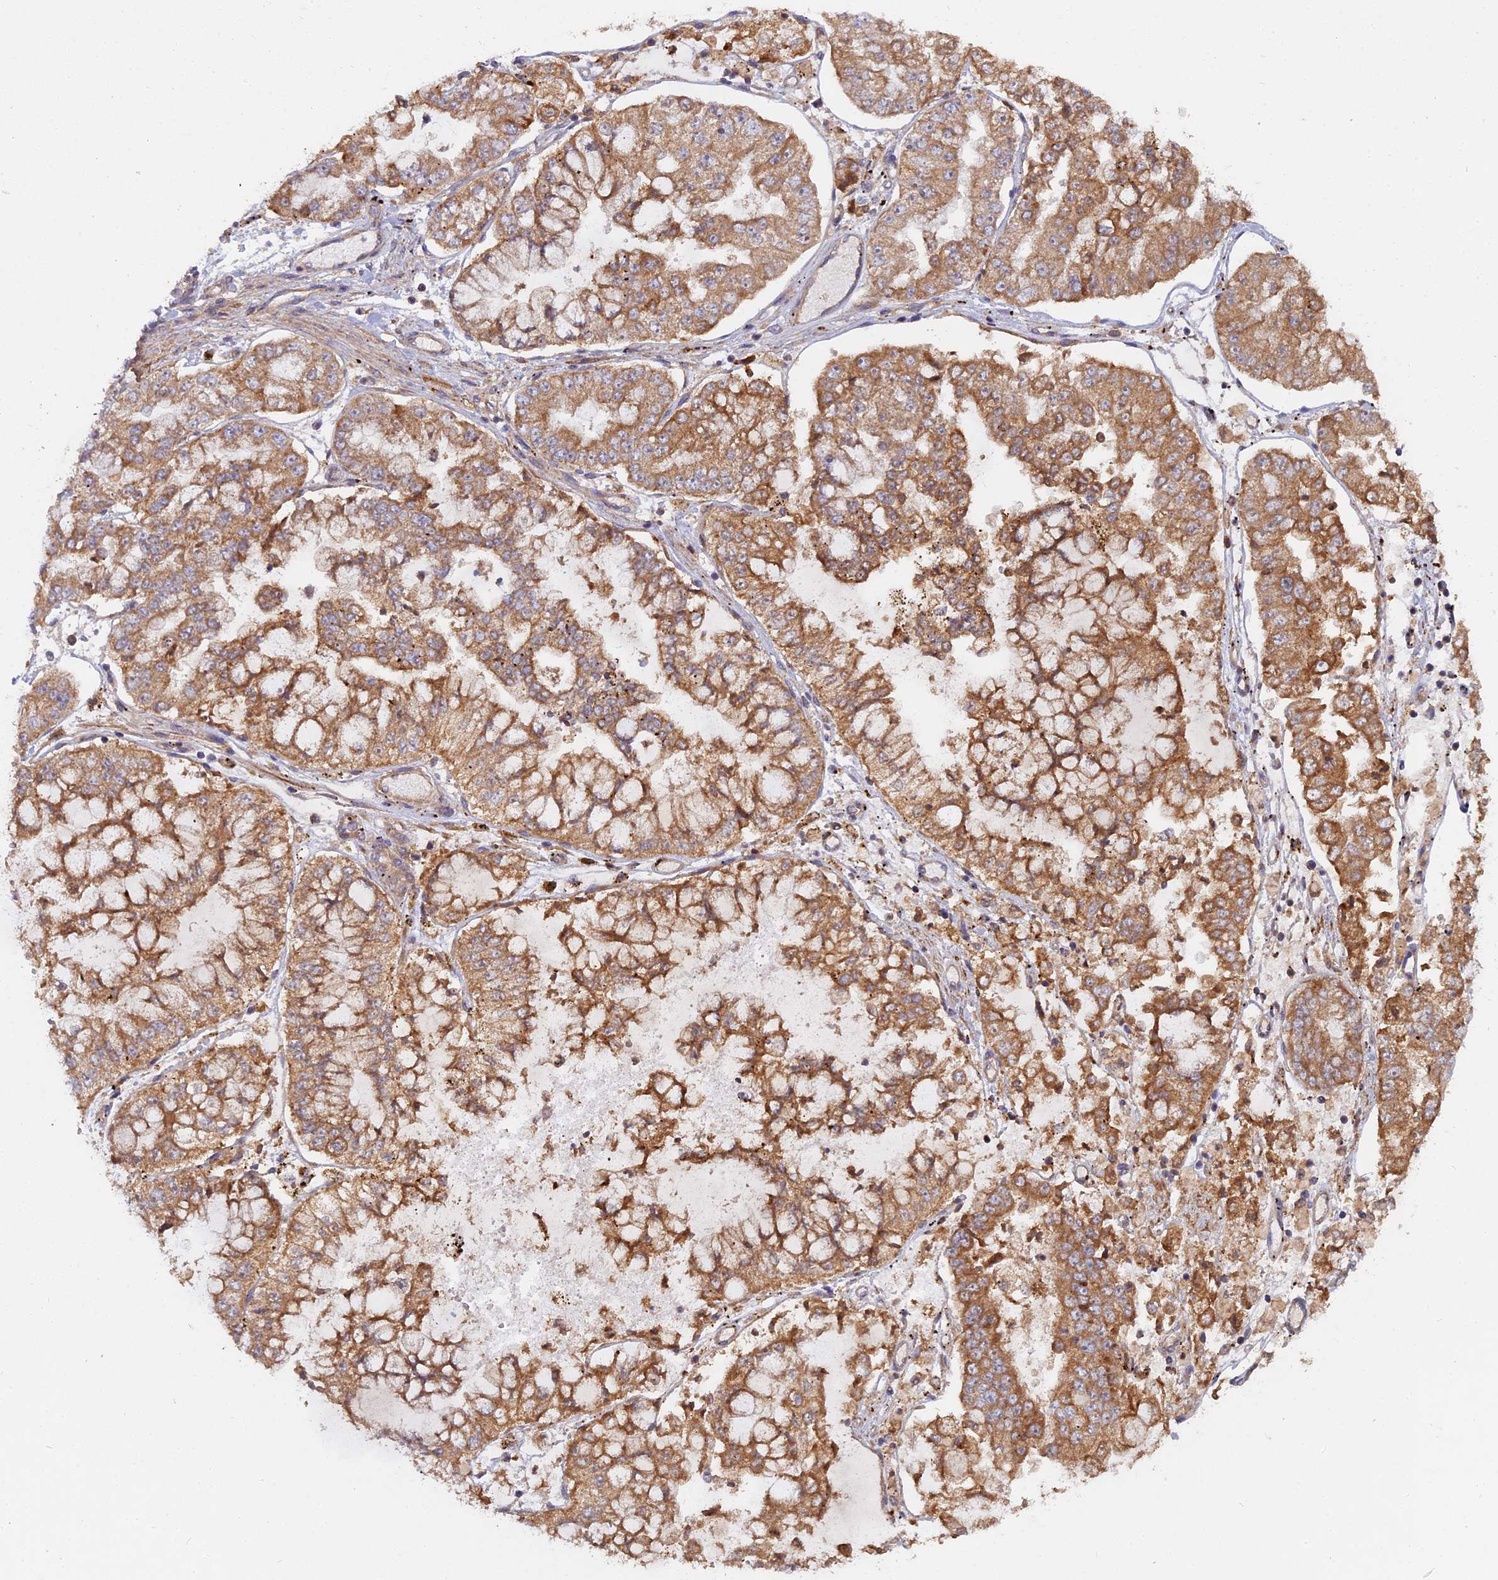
{"staining": {"intensity": "moderate", "quantity": ">75%", "location": "cytoplasmic/membranous"}, "tissue": "stomach cancer", "cell_type": "Tumor cells", "image_type": "cancer", "snomed": [{"axis": "morphology", "description": "Adenocarcinoma, NOS"}, {"axis": "topography", "description": "Stomach"}], "caption": "Protein staining of stomach cancer tissue displays moderate cytoplasmic/membranous positivity in approximately >75% of tumor cells.", "gene": "CCDC167", "patient": {"sex": "male", "age": 76}}